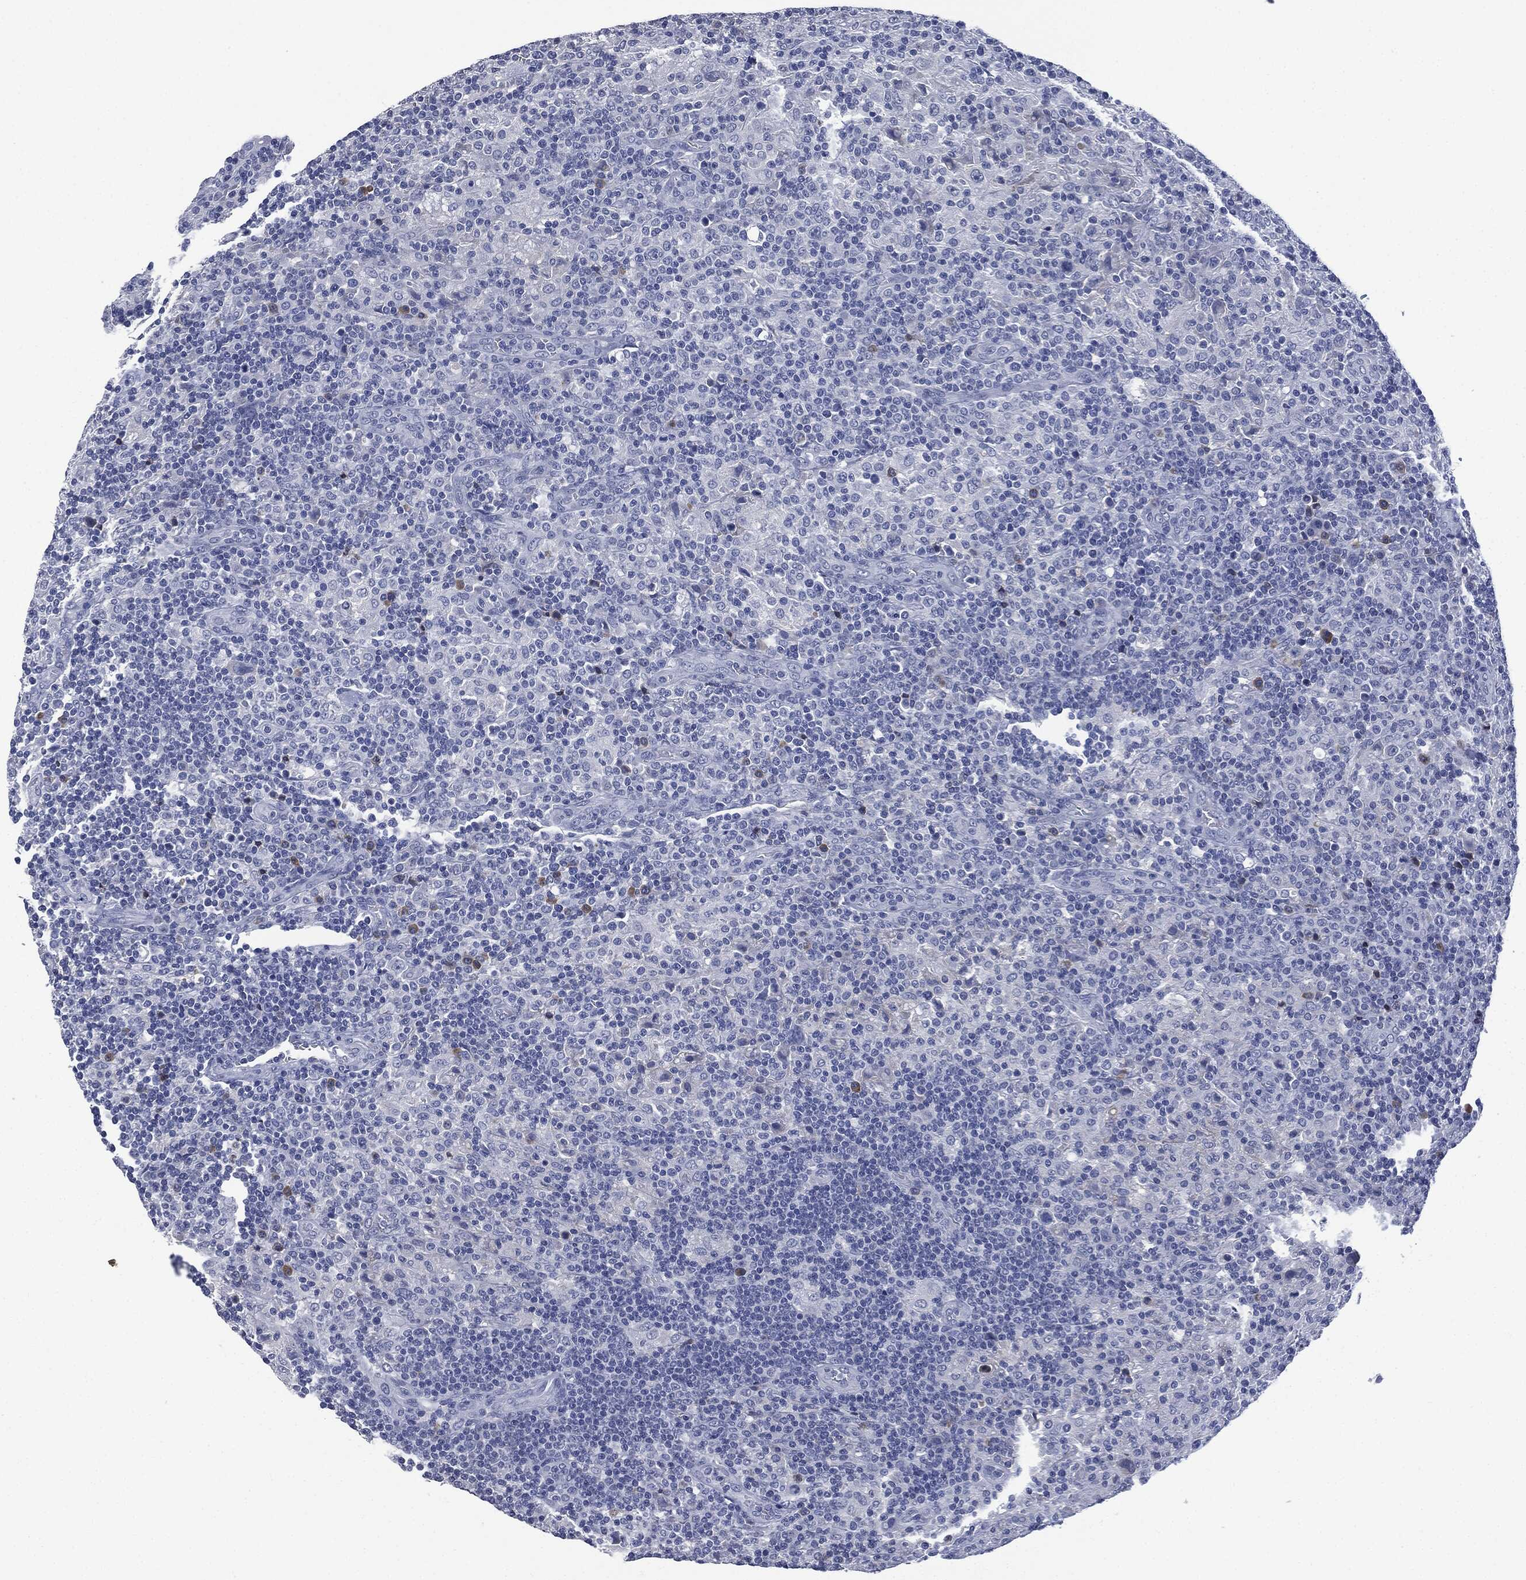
{"staining": {"intensity": "negative", "quantity": "none", "location": "none"}, "tissue": "lymphoma", "cell_type": "Tumor cells", "image_type": "cancer", "snomed": [{"axis": "morphology", "description": "Hodgkin's disease, NOS"}, {"axis": "topography", "description": "Lymph node"}], "caption": "Immunohistochemical staining of lymphoma exhibits no significant positivity in tumor cells. (DAB IHC visualized using brightfield microscopy, high magnification).", "gene": "SIGLEC7", "patient": {"sex": "male", "age": 70}}